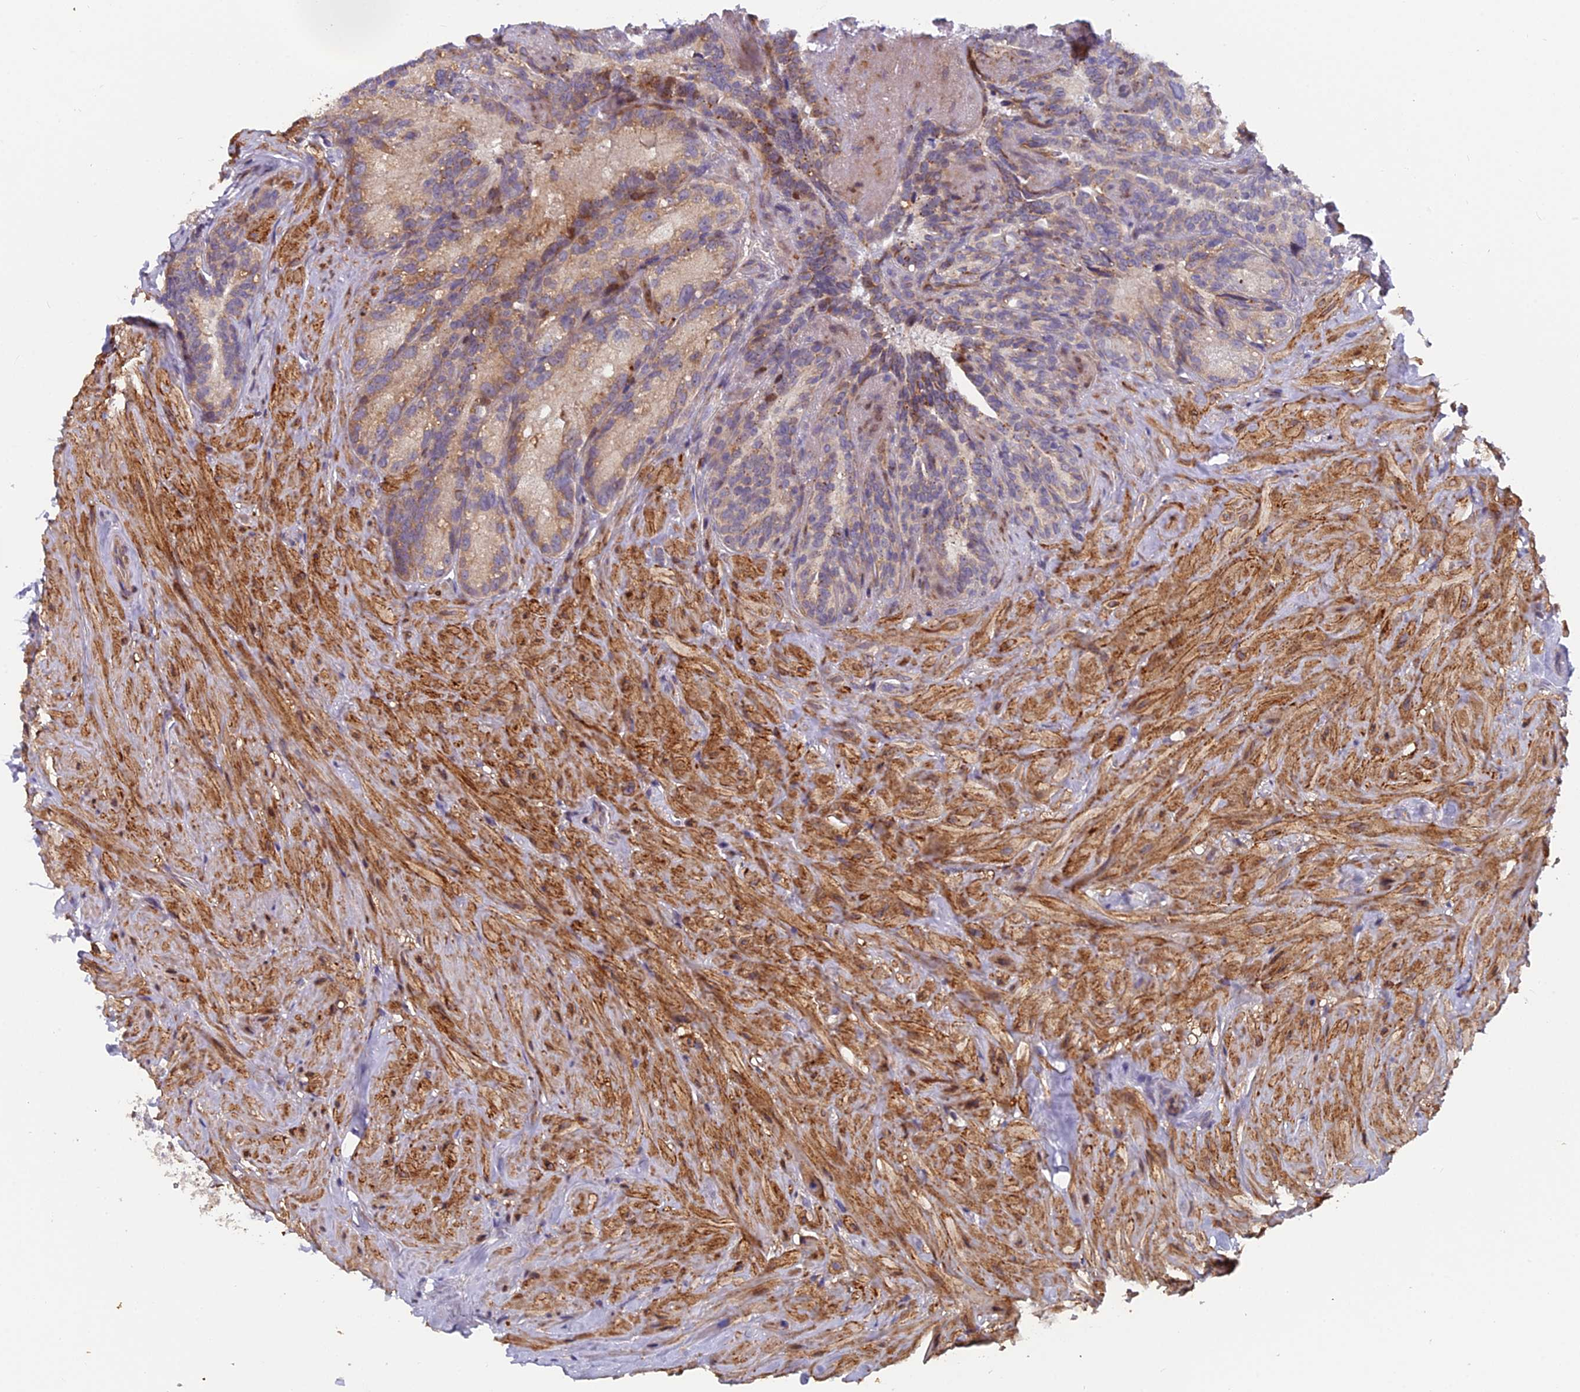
{"staining": {"intensity": "moderate", "quantity": ">75%", "location": "cytoplasmic/membranous"}, "tissue": "seminal vesicle", "cell_type": "Glandular cells", "image_type": "normal", "snomed": [{"axis": "morphology", "description": "Normal tissue, NOS"}, {"axis": "topography", "description": "Seminal veicle"}], "caption": "Human seminal vesicle stained for a protein (brown) demonstrates moderate cytoplasmic/membranous positive expression in about >75% of glandular cells.", "gene": "RAB28", "patient": {"sex": "male", "age": 62}}